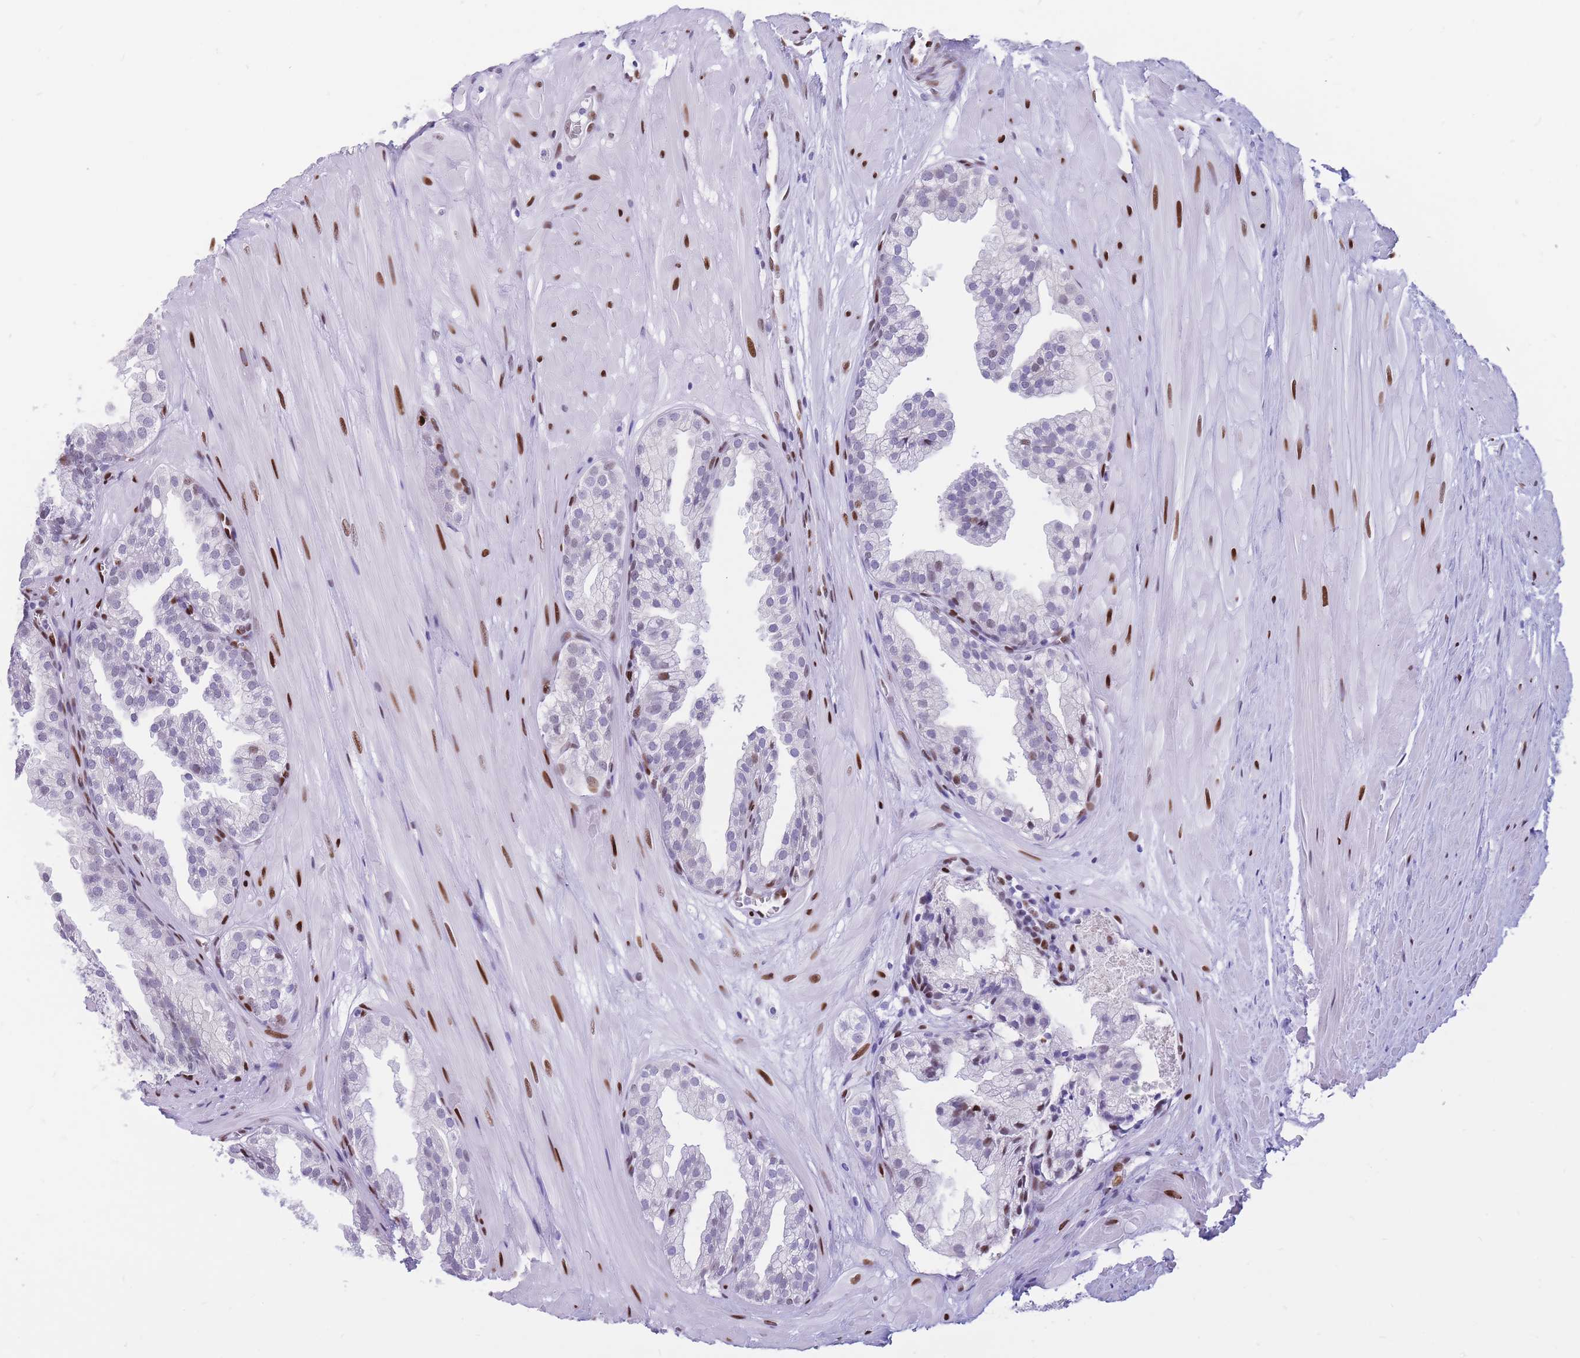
{"staining": {"intensity": "moderate", "quantity": "<25%", "location": "nuclear"}, "tissue": "prostate", "cell_type": "Glandular cells", "image_type": "normal", "snomed": [{"axis": "morphology", "description": "Normal tissue, NOS"}, {"axis": "topography", "description": "Prostate"}, {"axis": "topography", "description": "Peripheral nerve tissue"}], "caption": "This photomicrograph demonstrates unremarkable prostate stained with immunohistochemistry (IHC) to label a protein in brown. The nuclear of glandular cells show moderate positivity for the protein. Nuclei are counter-stained blue.", "gene": "NASP", "patient": {"sex": "male", "age": 55}}